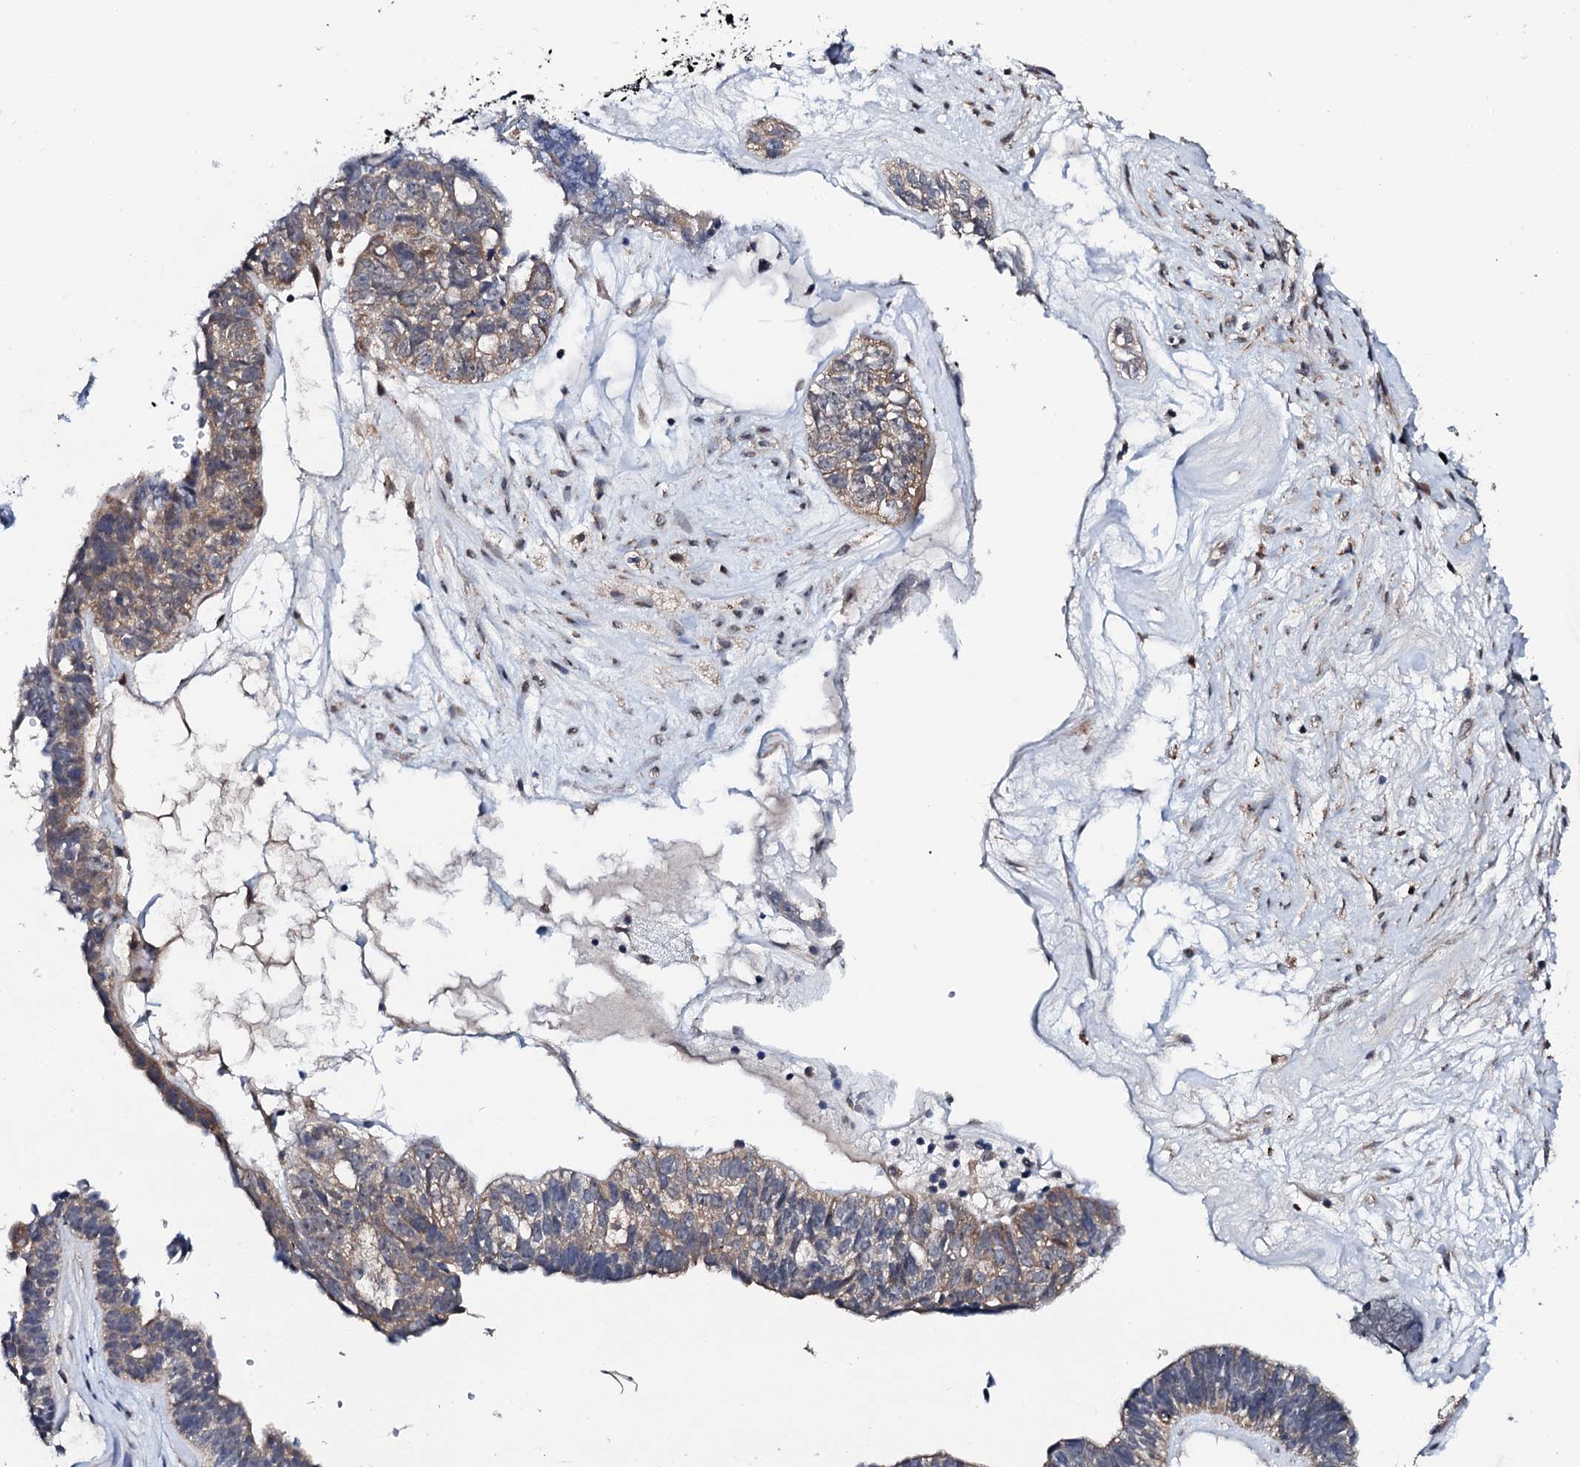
{"staining": {"intensity": "weak", "quantity": "25%-75%", "location": "cytoplasmic/membranous"}, "tissue": "ovarian cancer", "cell_type": "Tumor cells", "image_type": "cancer", "snomed": [{"axis": "morphology", "description": "Cystadenocarcinoma, serous, NOS"}, {"axis": "topography", "description": "Ovary"}], "caption": "Ovarian serous cystadenocarcinoma stained for a protein shows weak cytoplasmic/membranous positivity in tumor cells.", "gene": "IP6K1", "patient": {"sex": "female", "age": 79}}